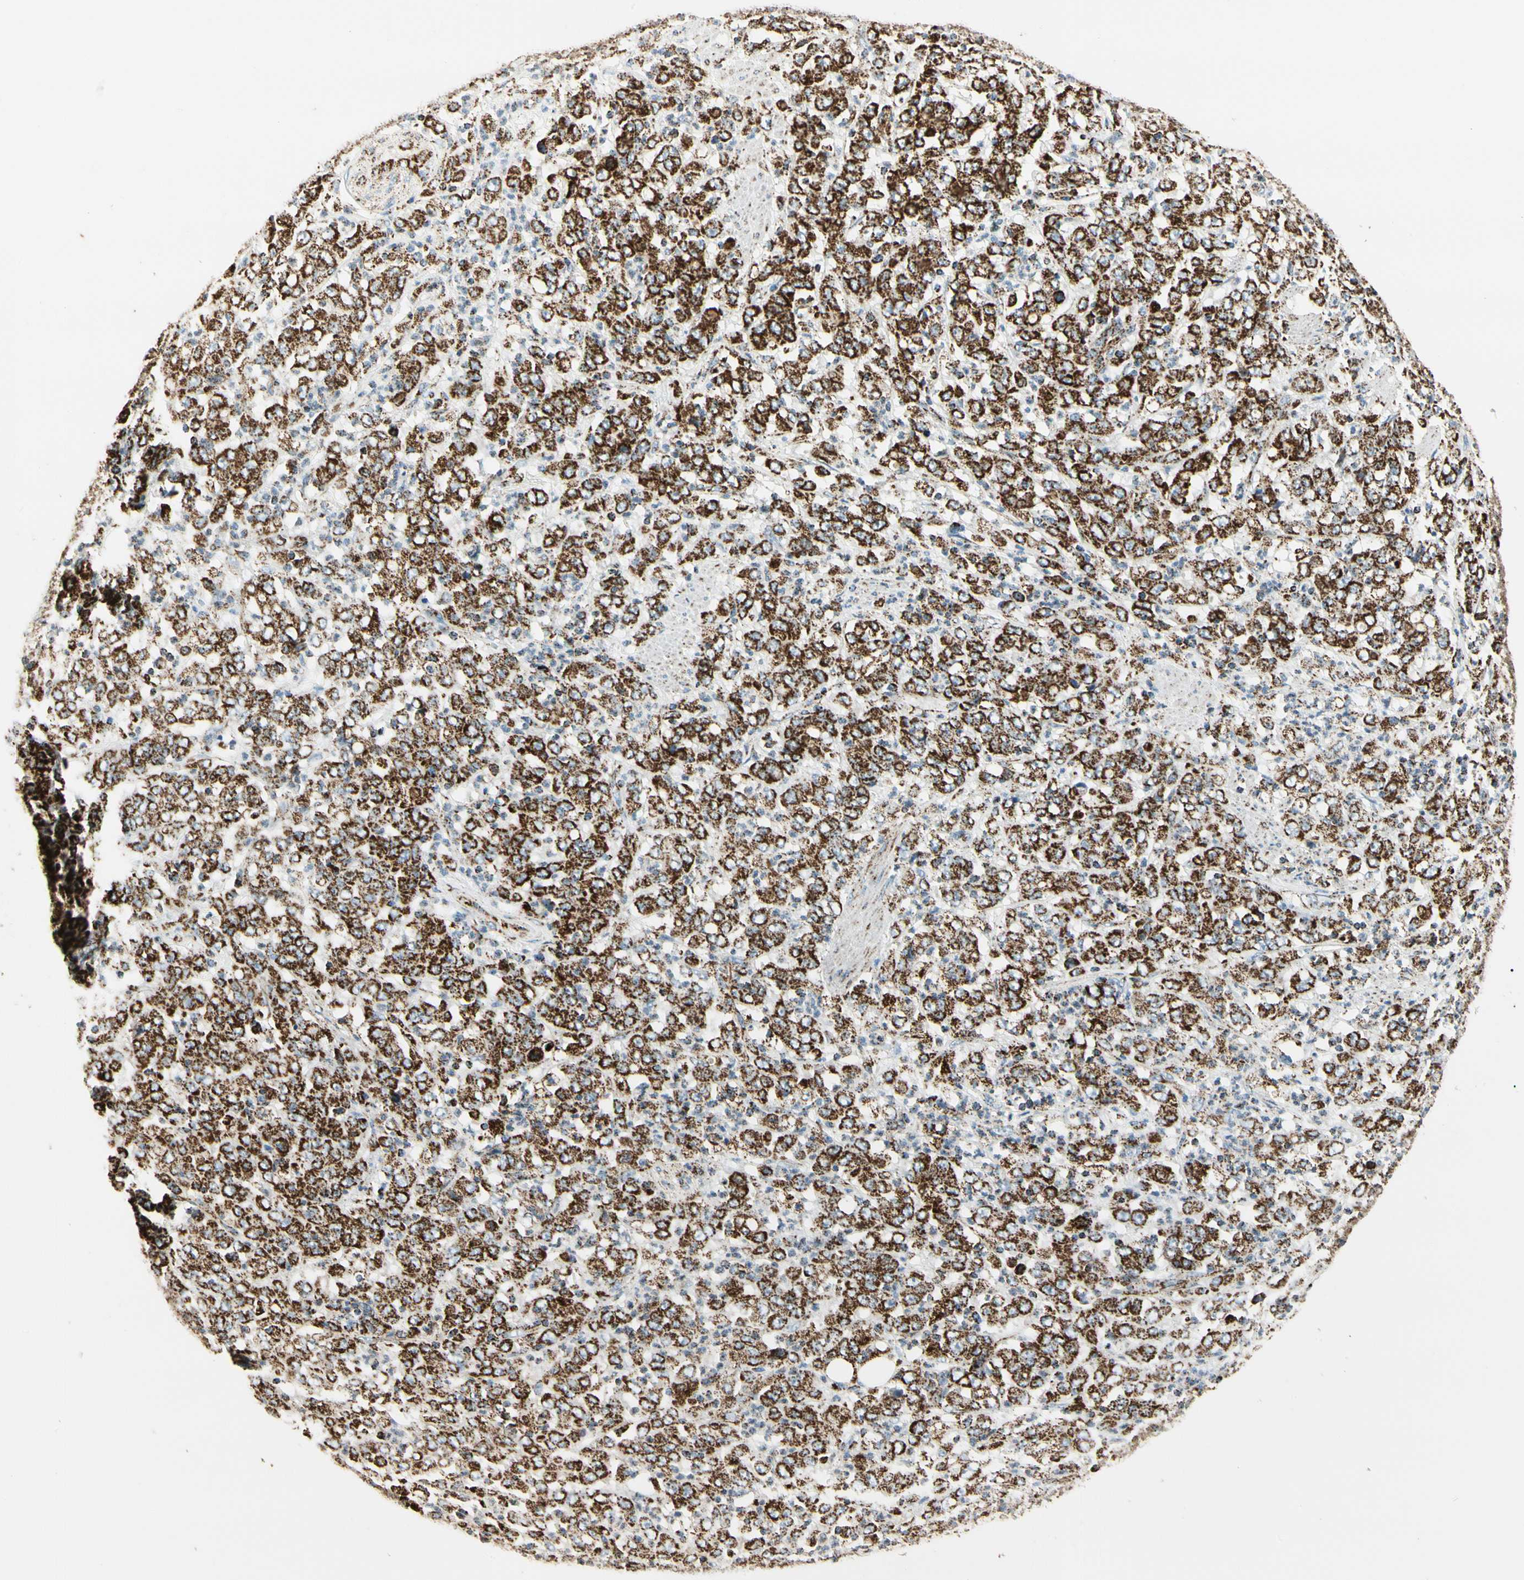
{"staining": {"intensity": "strong", "quantity": ">75%", "location": "cytoplasmic/membranous"}, "tissue": "stomach cancer", "cell_type": "Tumor cells", "image_type": "cancer", "snomed": [{"axis": "morphology", "description": "Adenocarcinoma, NOS"}, {"axis": "topography", "description": "Stomach, lower"}], "caption": "This is a micrograph of immunohistochemistry (IHC) staining of adenocarcinoma (stomach), which shows strong positivity in the cytoplasmic/membranous of tumor cells.", "gene": "ME2", "patient": {"sex": "female", "age": 71}}